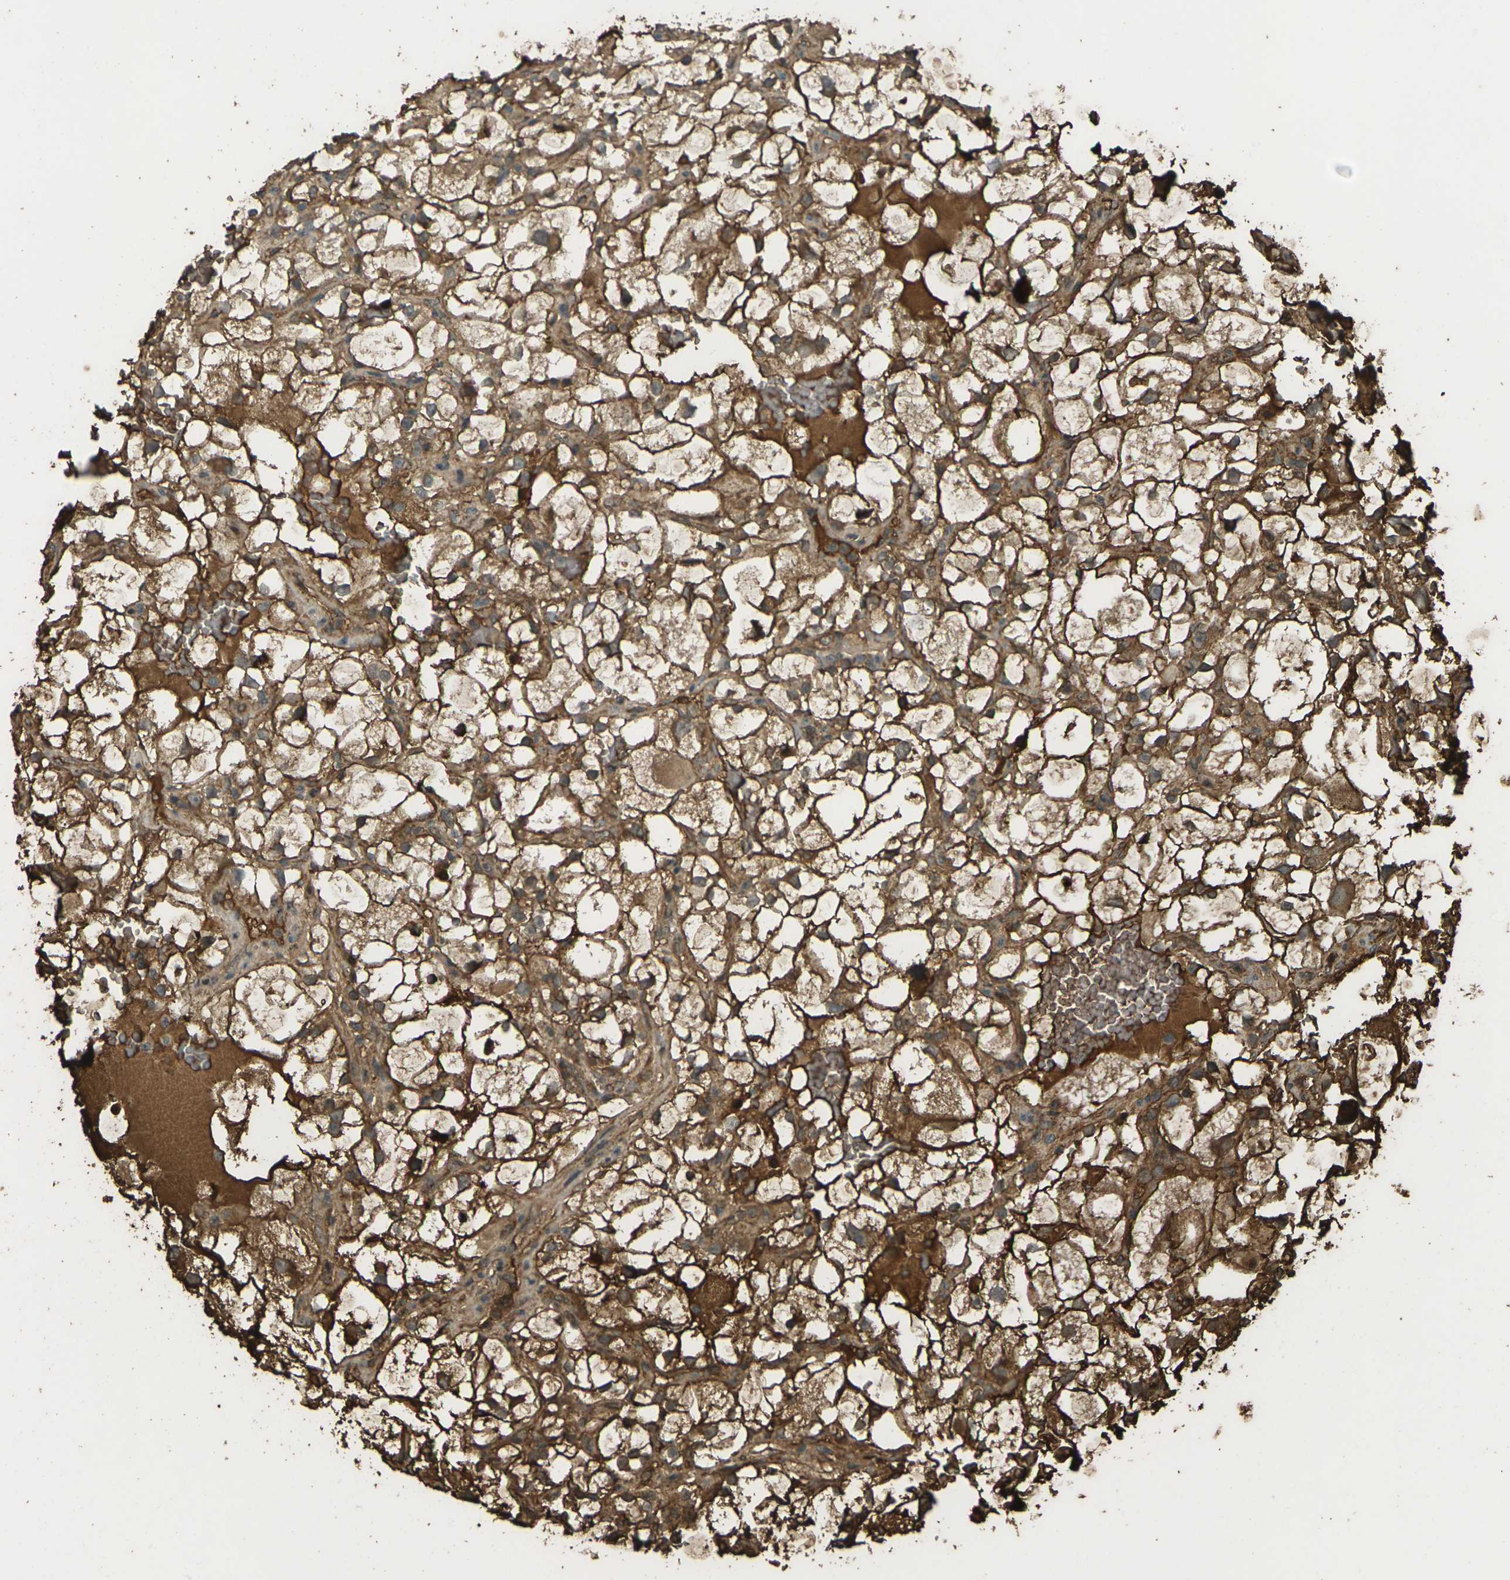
{"staining": {"intensity": "moderate", "quantity": ">75%", "location": "cytoplasmic/membranous"}, "tissue": "renal cancer", "cell_type": "Tumor cells", "image_type": "cancer", "snomed": [{"axis": "morphology", "description": "Adenocarcinoma, NOS"}, {"axis": "topography", "description": "Kidney"}], "caption": "Immunohistochemical staining of human renal cancer demonstrates medium levels of moderate cytoplasmic/membranous expression in about >75% of tumor cells.", "gene": "CYP1B1", "patient": {"sex": "female", "age": 60}}